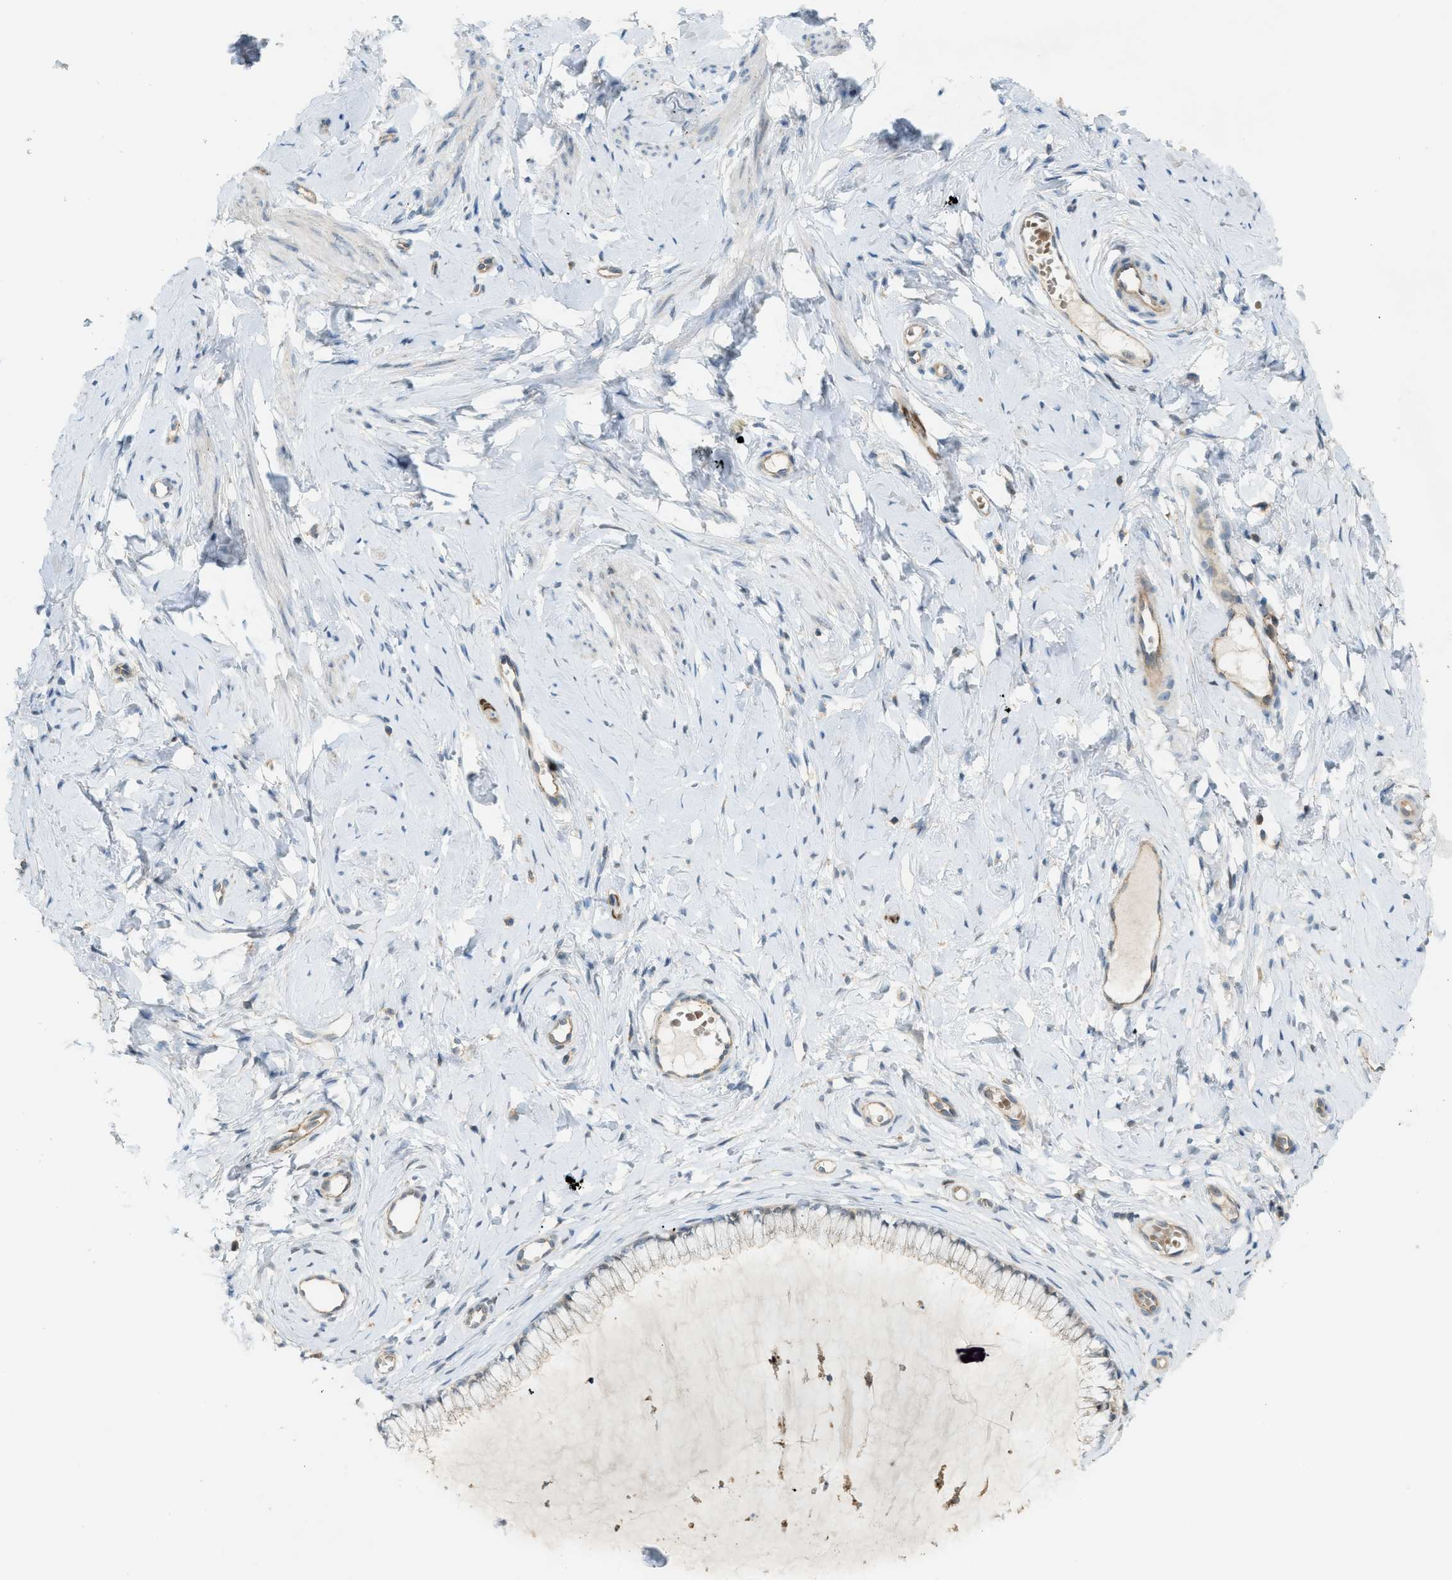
{"staining": {"intensity": "negative", "quantity": "none", "location": "none"}, "tissue": "cervix", "cell_type": "Glandular cells", "image_type": "normal", "snomed": [{"axis": "morphology", "description": "Normal tissue, NOS"}, {"axis": "topography", "description": "Cervix"}], "caption": "Cervix was stained to show a protein in brown. There is no significant staining in glandular cells.", "gene": "GRK6", "patient": {"sex": "female", "age": 65}}